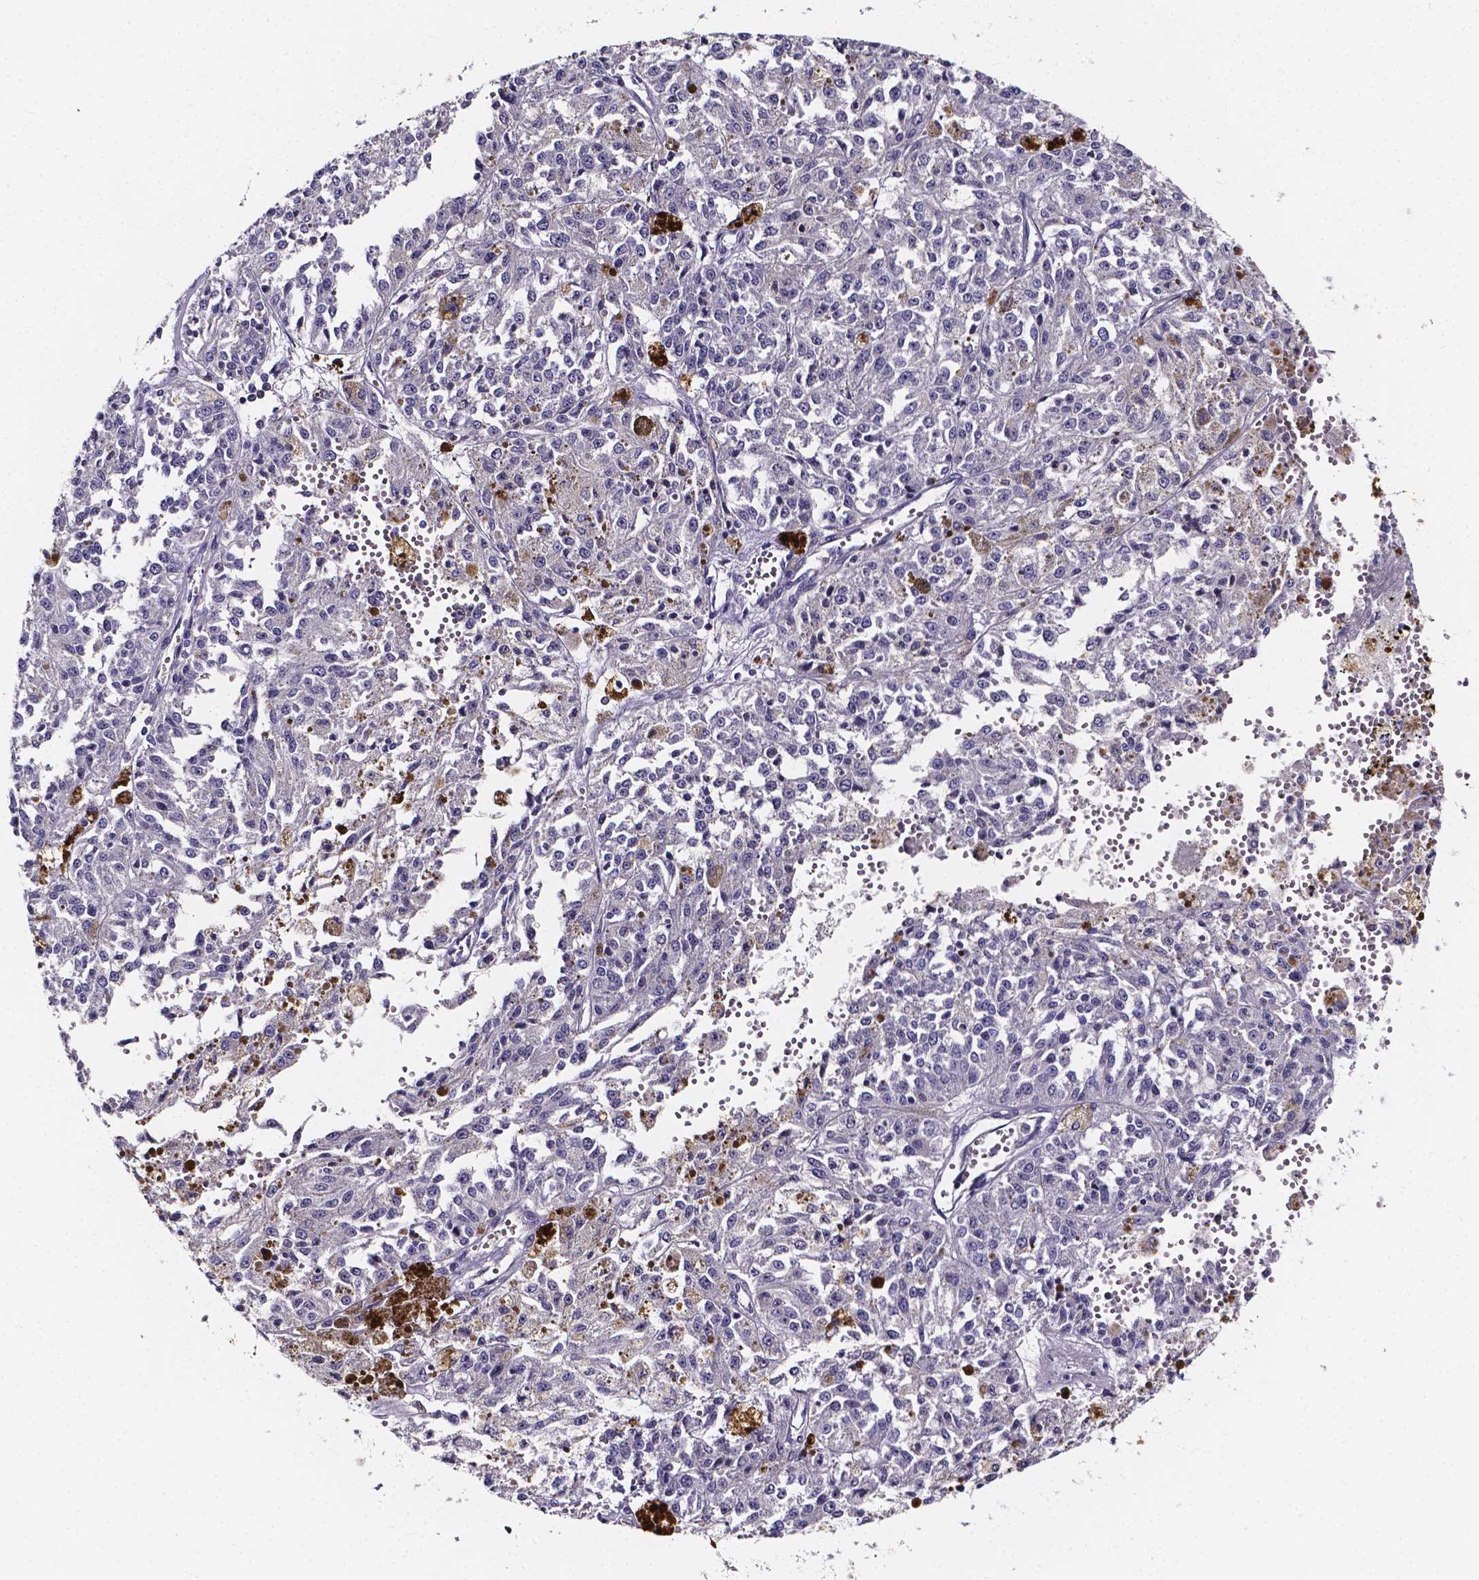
{"staining": {"intensity": "negative", "quantity": "none", "location": "none"}, "tissue": "melanoma", "cell_type": "Tumor cells", "image_type": "cancer", "snomed": [{"axis": "morphology", "description": "Malignant melanoma, Metastatic site"}, {"axis": "topography", "description": "Lymph node"}], "caption": "IHC of melanoma demonstrates no positivity in tumor cells.", "gene": "SPOCD1", "patient": {"sex": "female", "age": 64}}